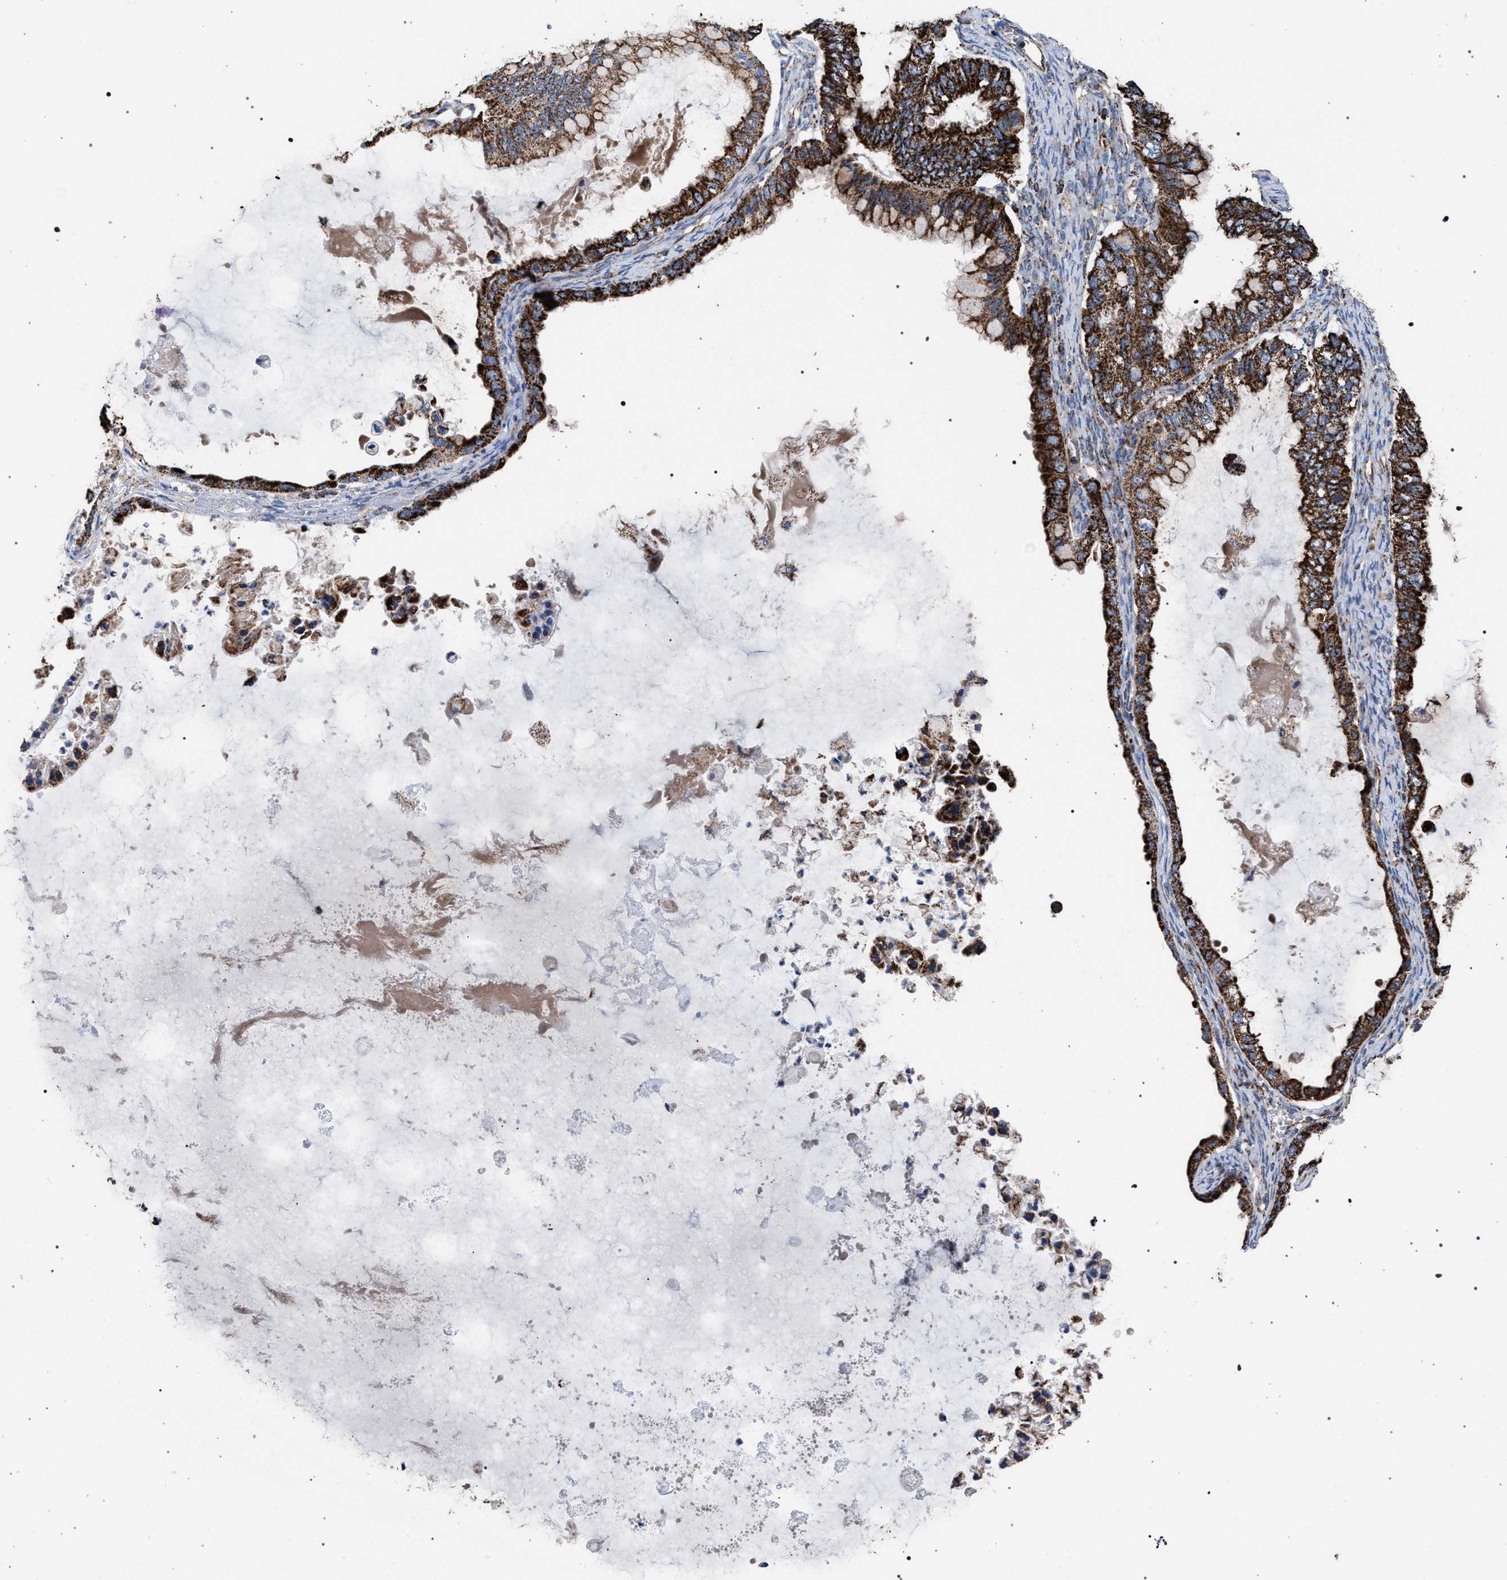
{"staining": {"intensity": "strong", "quantity": ">75%", "location": "cytoplasmic/membranous"}, "tissue": "ovarian cancer", "cell_type": "Tumor cells", "image_type": "cancer", "snomed": [{"axis": "morphology", "description": "Cystadenocarcinoma, mucinous, NOS"}, {"axis": "topography", "description": "Ovary"}], "caption": "The micrograph reveals immunohistochemical staining of mucinous cystadenocarcinoma (ovarian). There is strong cytoplasmic/membranous staining is present in about >75% of tumor cells.", "gene": "VPS13A", "patient": {"sex": "female", "age": 80}}